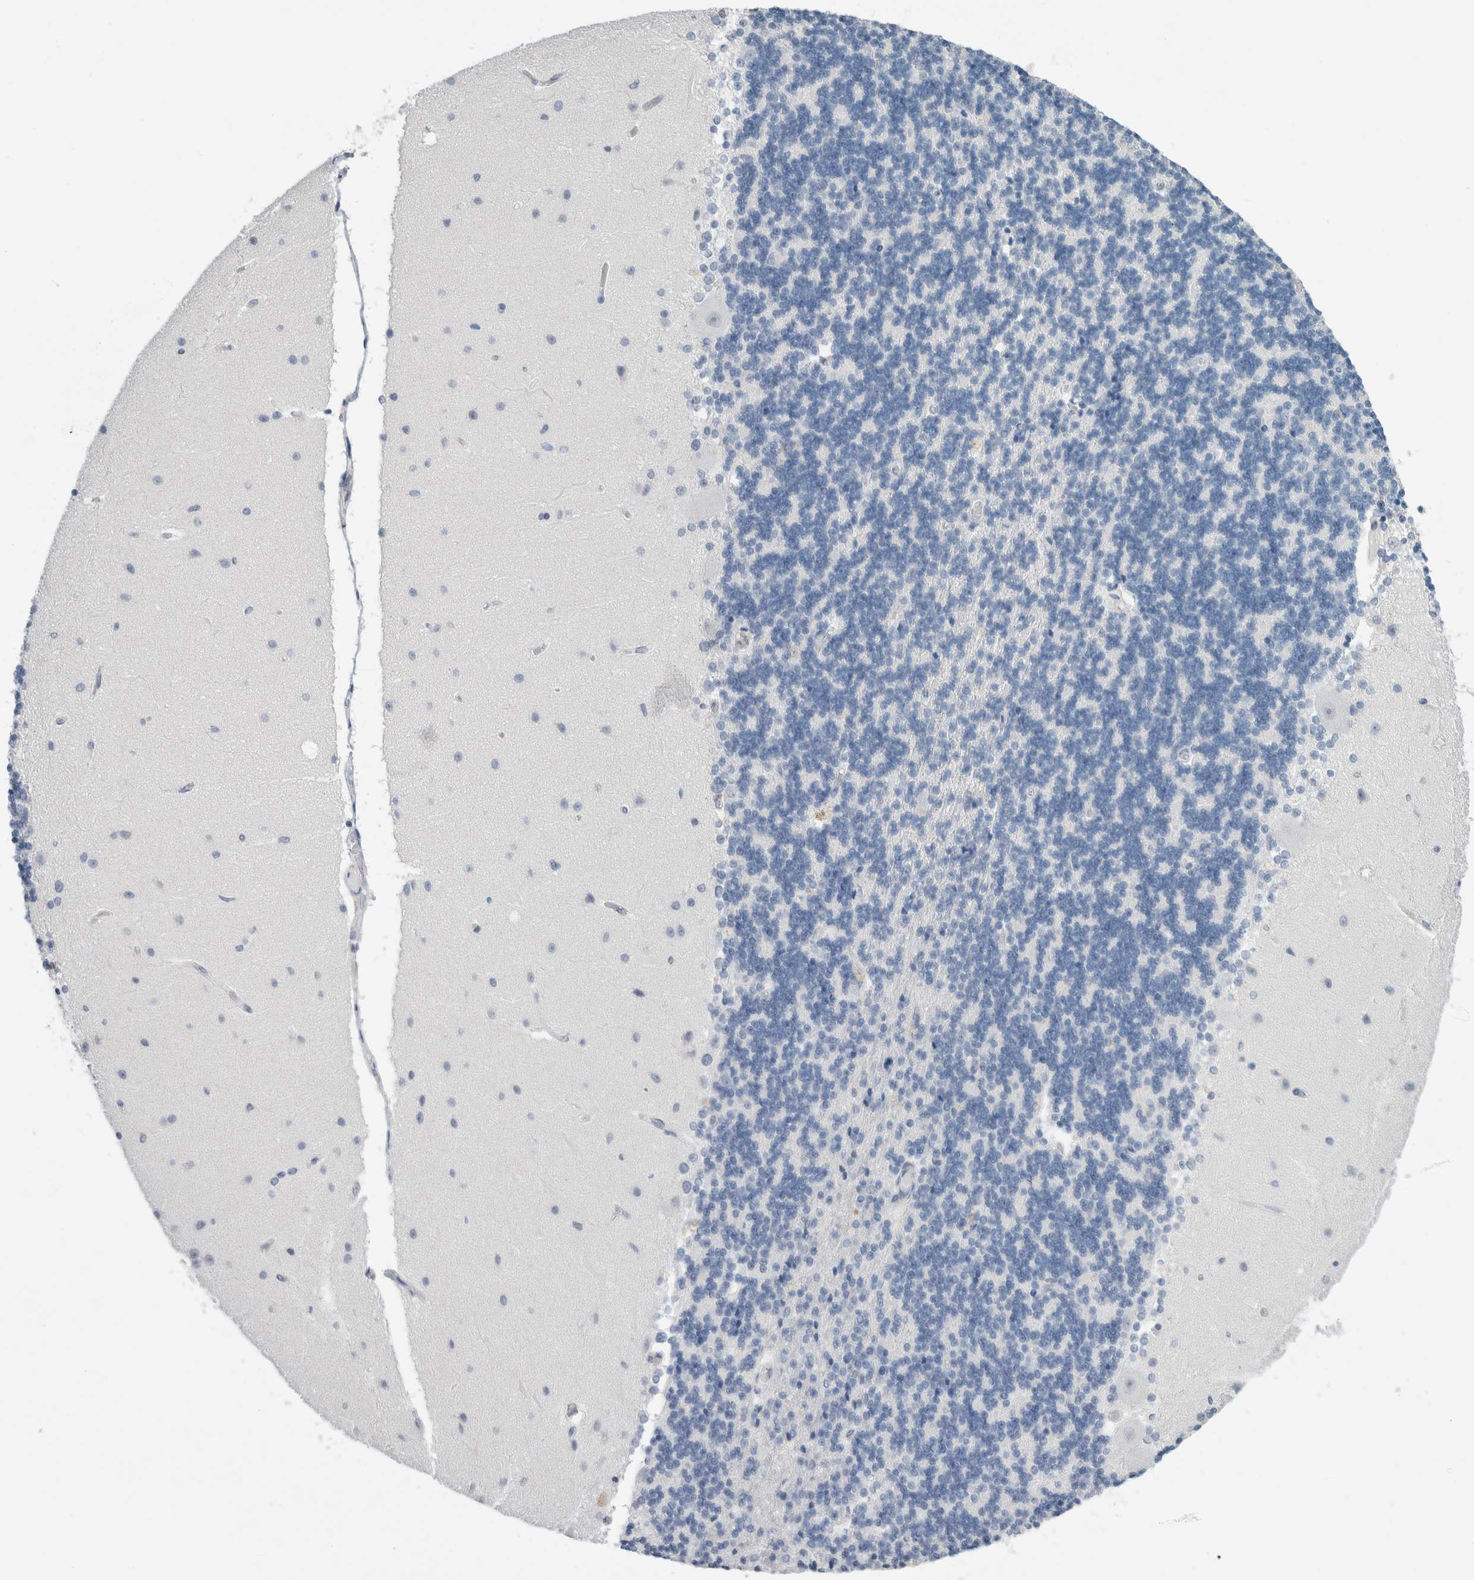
{"staining": {"intensity": "negative", "quantity": "none", "location": "none"}, "tissue": "cerebellum", "cell_type": "Cells in granular layer", "image_type": "normal", "snomed": [{"axis": "morphology", "description": "Normal tissue, NOS"}, {"axis": "topography", "description": "Cerebellum"}], "caption": "Cerebellum stained for a protein using immunohistochemistry exhibits no staining cells in granular layer.", "gene": "CASP6", "patient": {"sex": "female", "age": 54}}